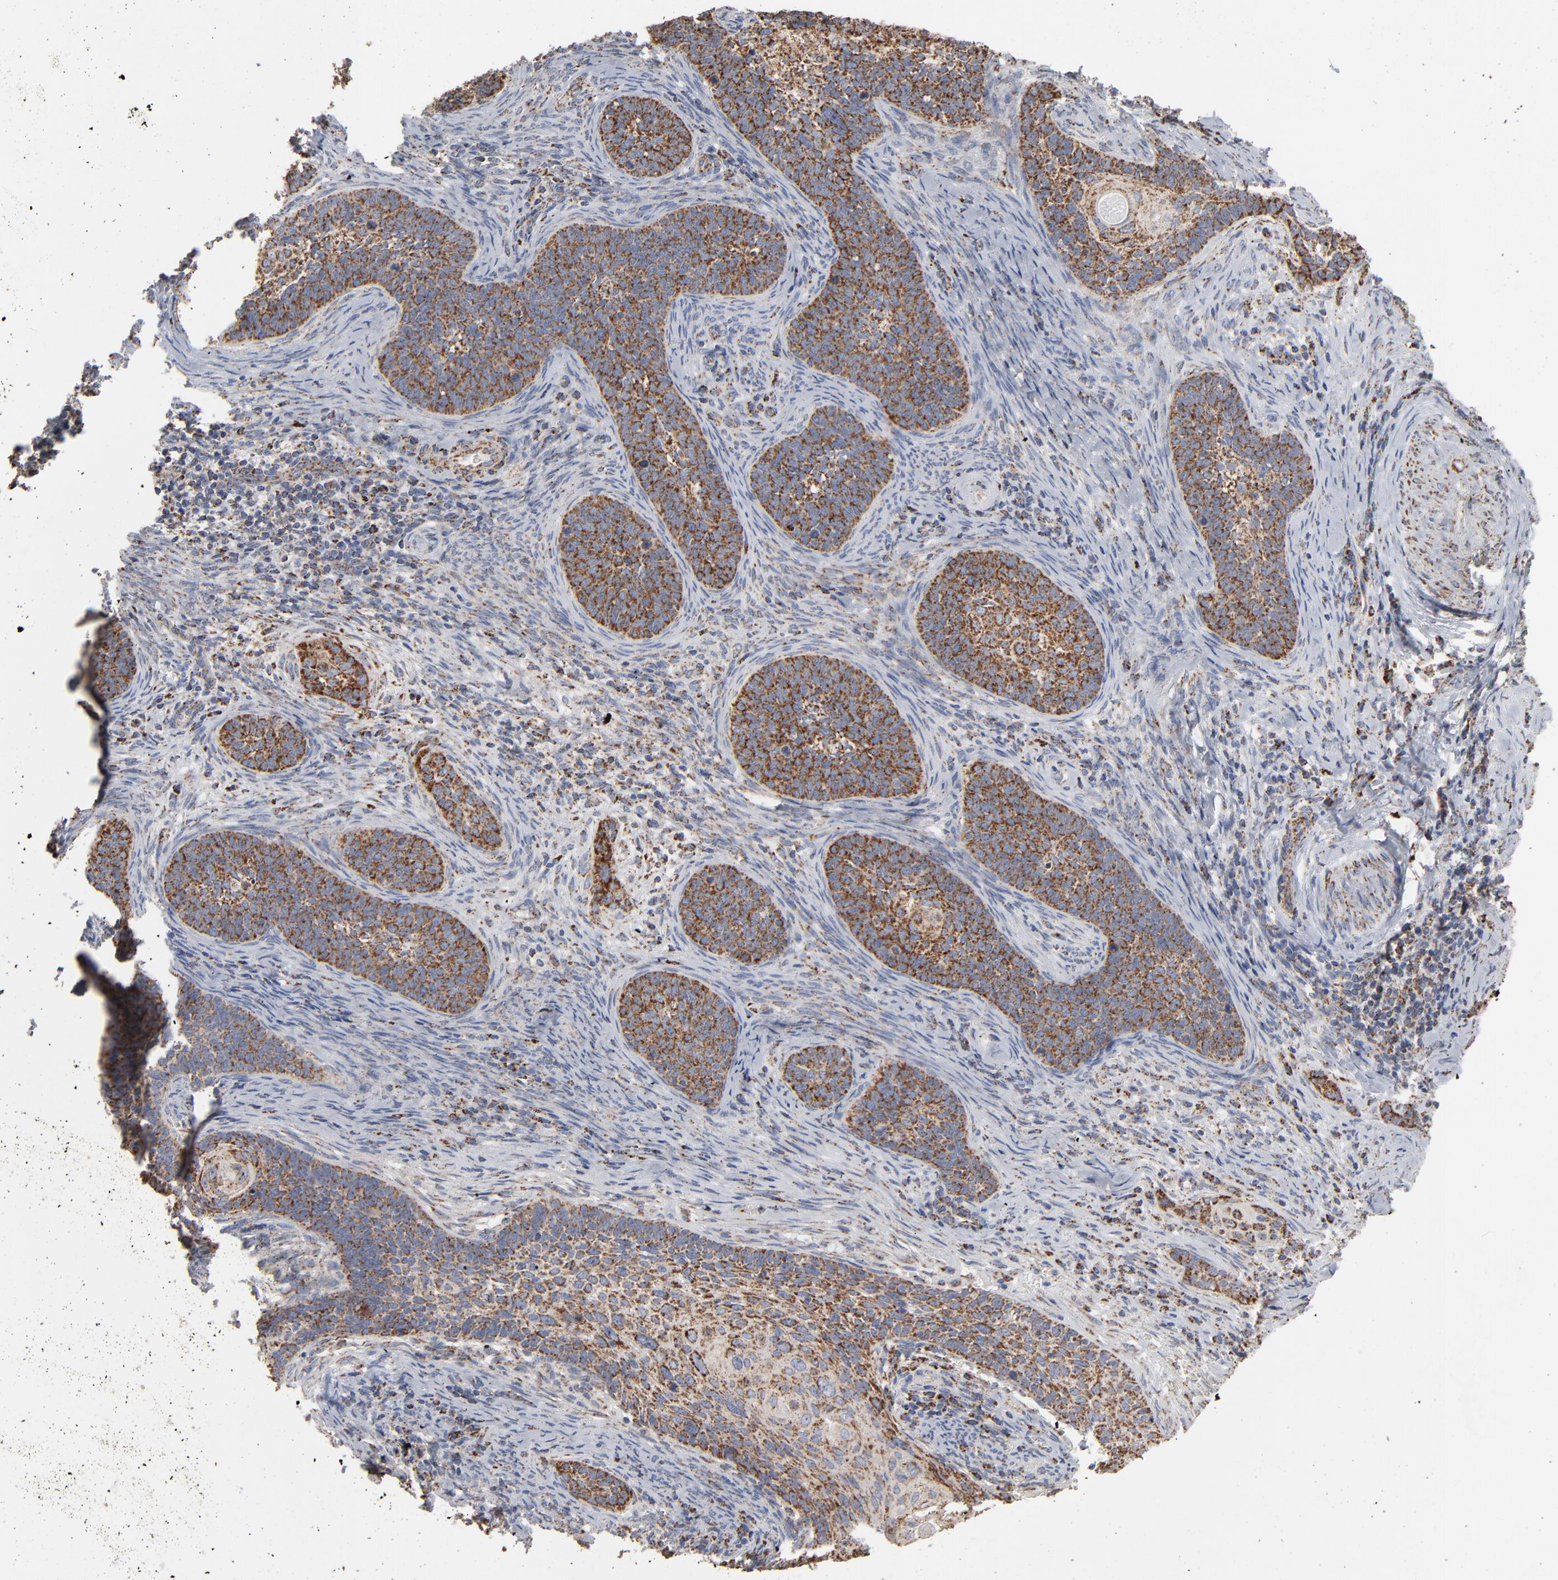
{"staining": {"intensity": "strong", "quantity": ">75%", "location": "cytoplasmic/membranous"}, "tissue": "cervical cancer", "cell_type": "Tumor cells", "image_type": "cancer", "snomed": [{"axis": "morphology", "description": "Squamous cell carcinoma, NOS"}, {"axis": "topography", "description": "Cervix"}], "caption": "Strong cytoplasmic/membranous staining for a protein is seen in about >75% of tumor cells of cervical squamous cell carcinoma using immunohistochemistry.", "gene": "UQCRC1", "patient": {"sex": "female", "age": 33}}